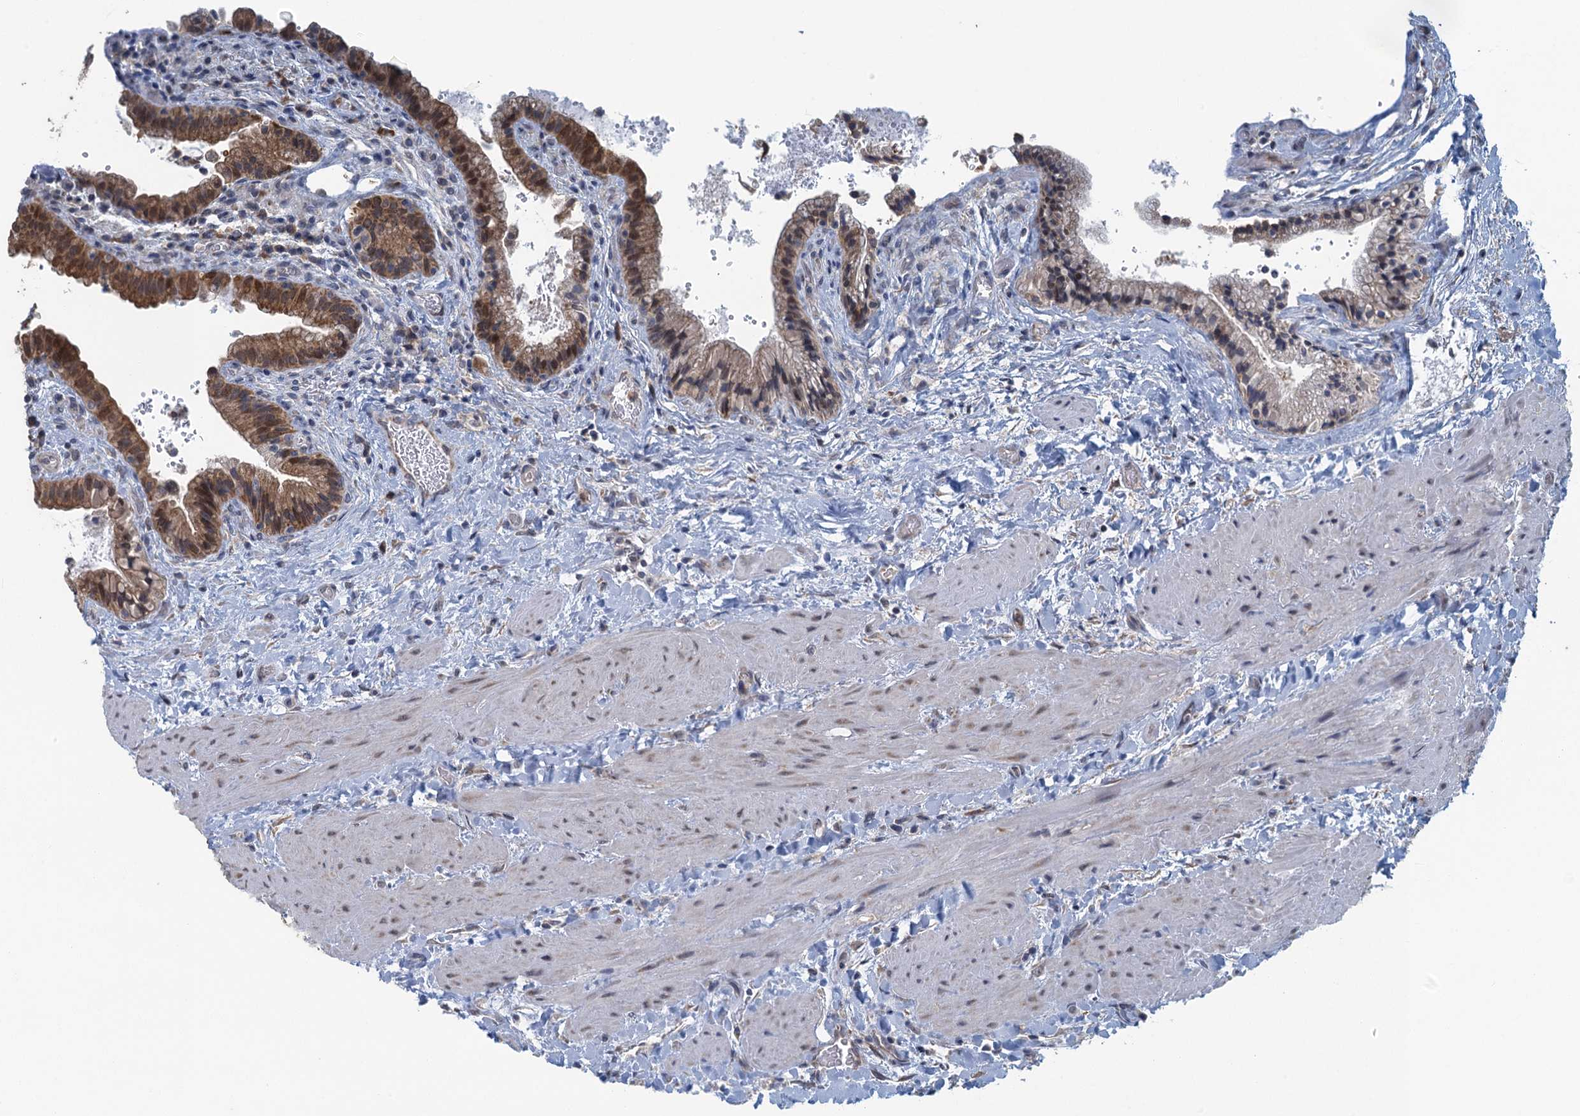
{"staining": {"intensity": "moderate", "quantity": ">75%", "location": "cytoplasmic/membranous"}, "tissue": "gallbladder", "cell_type": "Glandular cells", "image_type": "normal", "snomed": [{"axis": "morphology", "description": "Normal tissue, NOS"}, {"axis": "topography", "description": "Gallbladder"}], "caption": "Immunohistochemical staining of normal human gallbladder exhibits medium levels of moderate cytoplasmic/membranous positivity in approximately >75% of glandular cells.", "gene": "TEX35", "patient": {"sex": "male", "age": 24}}